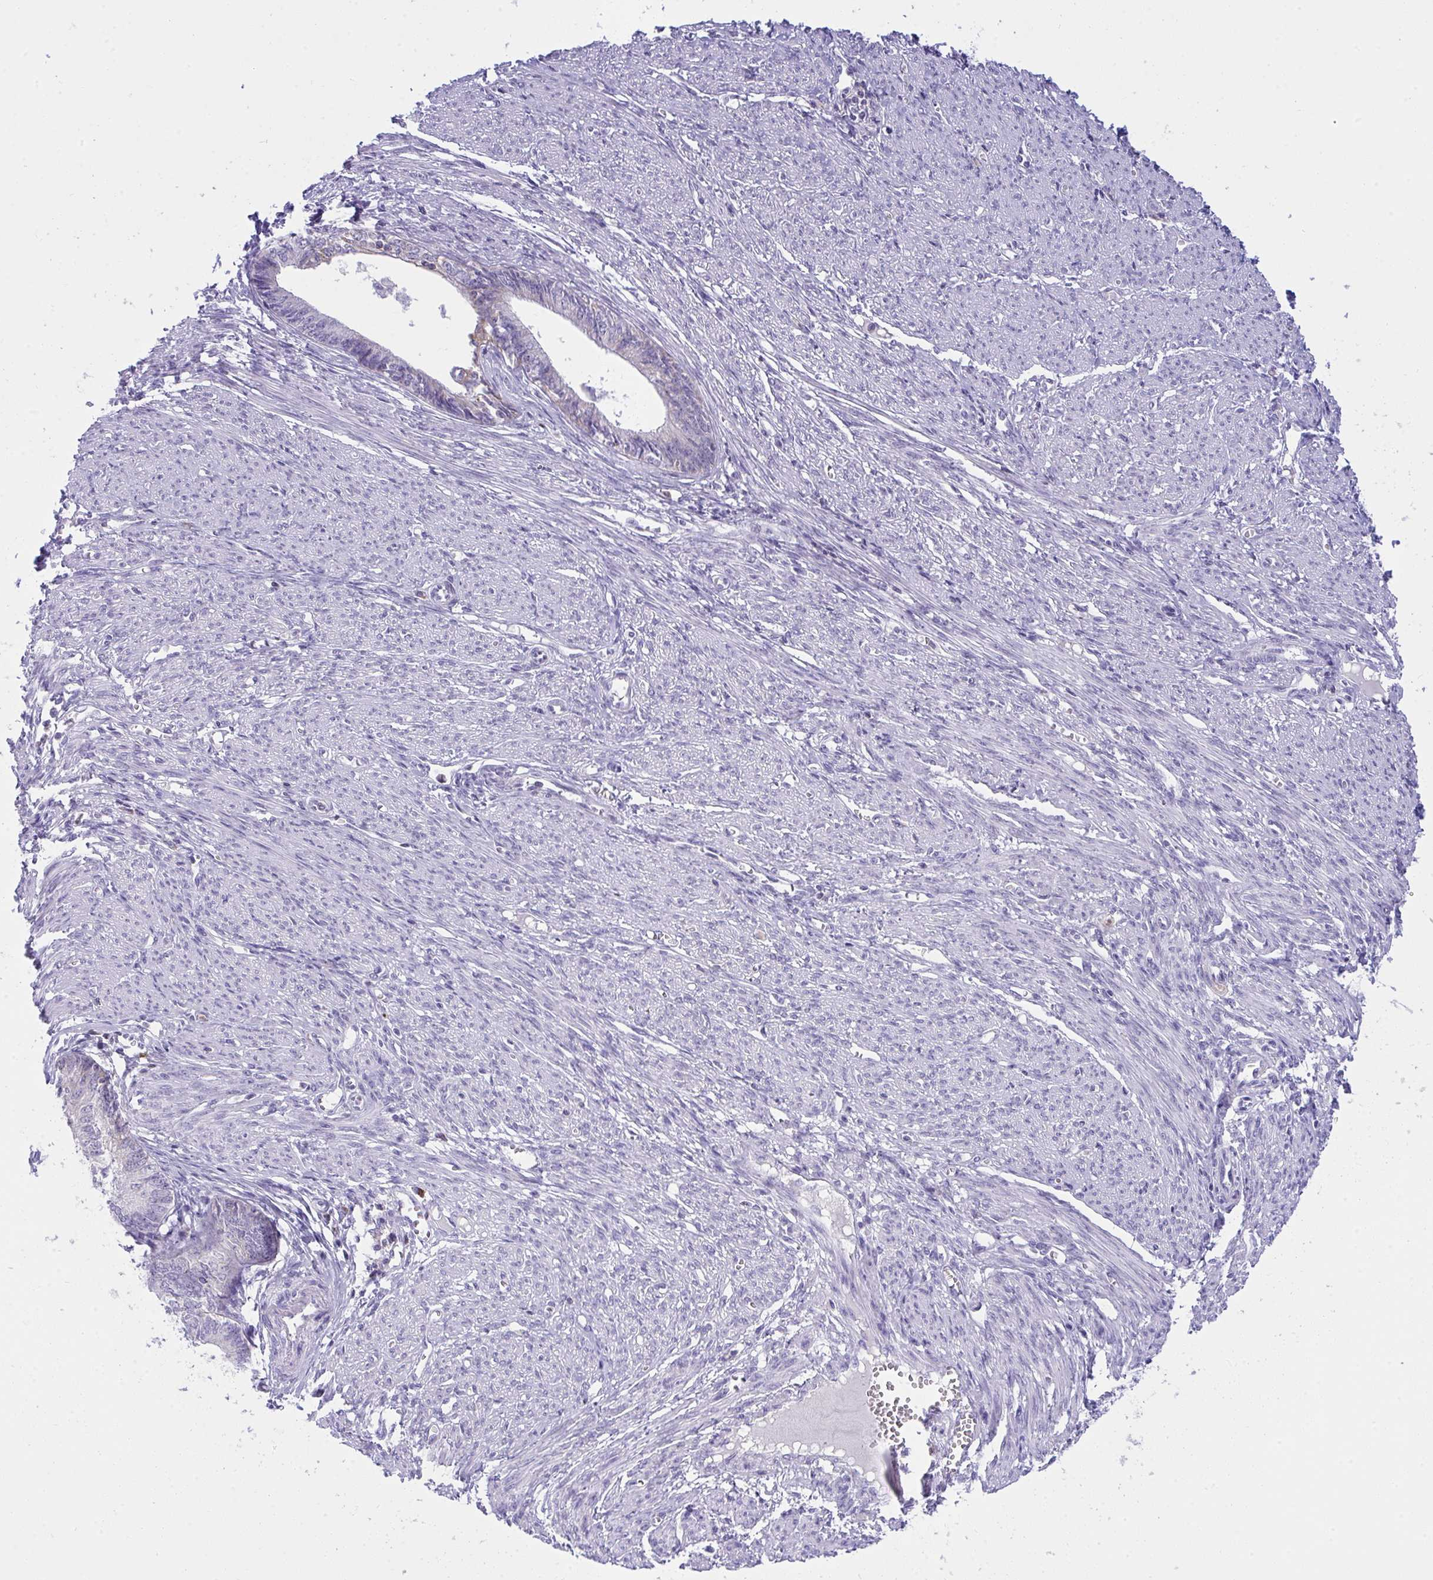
{"staining": {"intensity": "negative", "quantity": "none", "location": "none"}, "tissue": "endometrial cancer", "cell_type": "Tumor cells", "image_type": "cancer", "snomed": [{"axis": "morphology", "description": "Adenocarcinoma, NOS"}, {"axis": "topography", "description": "Endometrium"}], "caption": "DAB (3,3'-diaminobenzidine) immunohistochemical staining of adenocarcinoma (endometrial) shows no significant staining in tumor cells.", "gene": "PLA2G12B", "patient": {"sex": "female", "age": 68}}